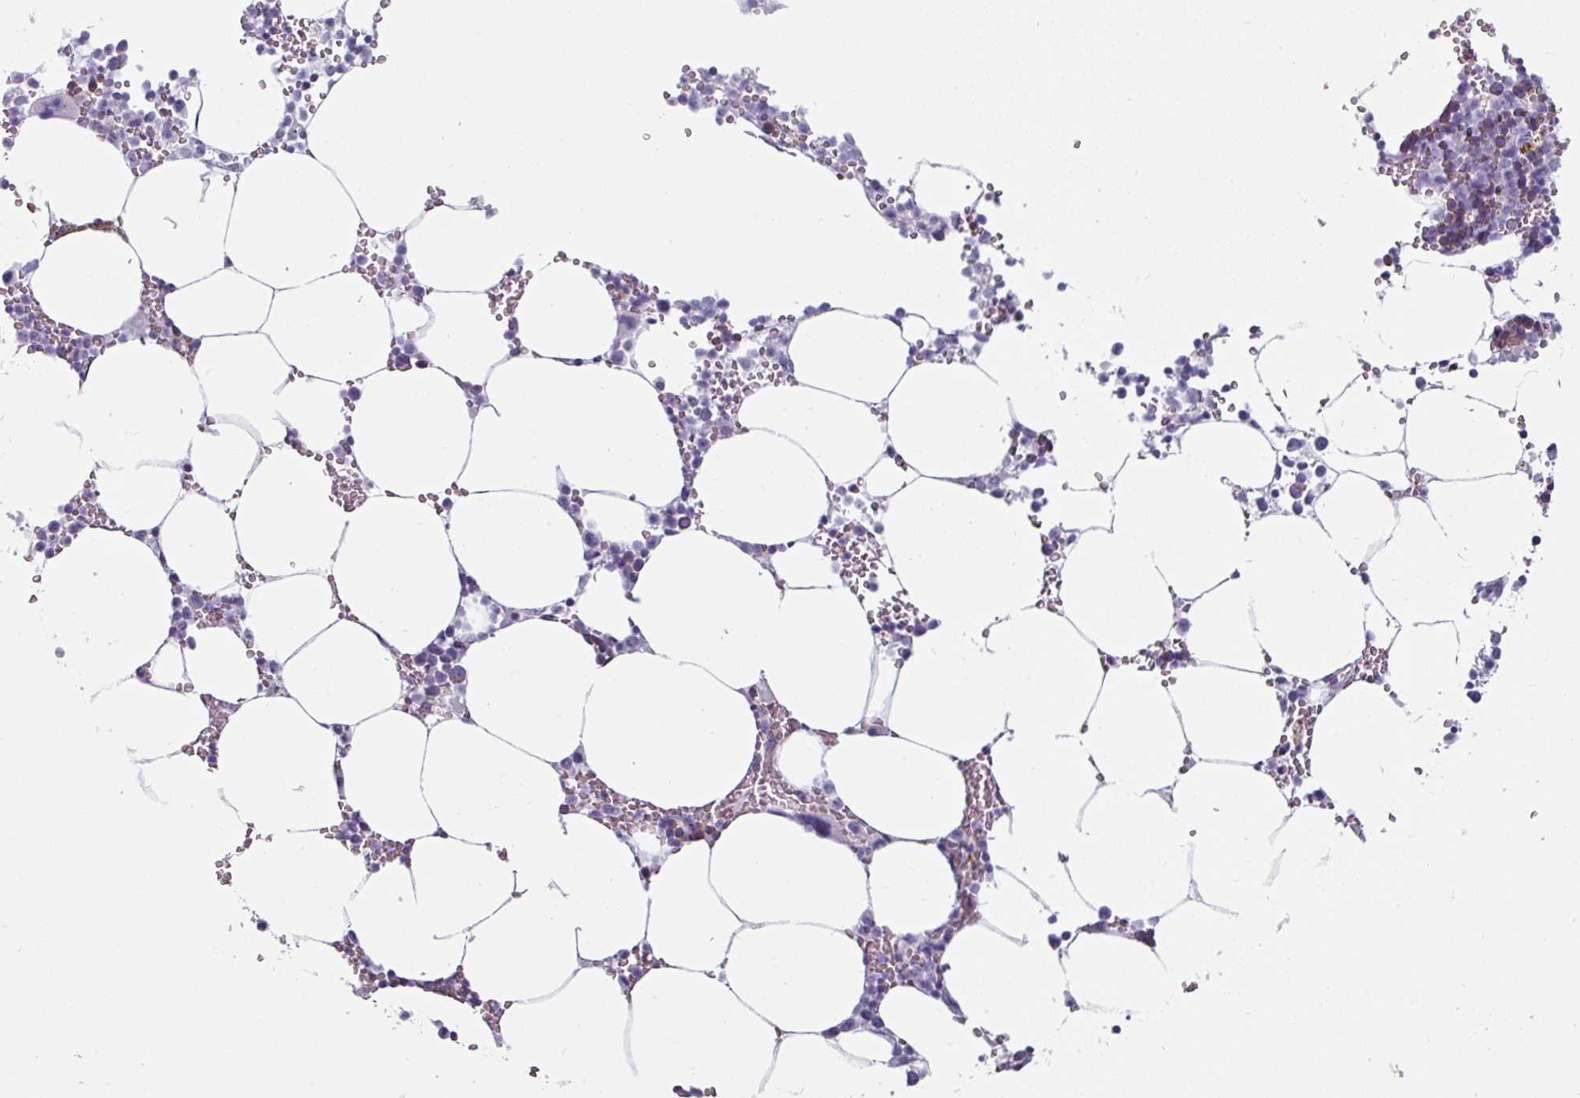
{"staining": {"intensity": "negative", "quantity": "none", "location": "none"}, "tissue": "bone marrow", "cell_type": "Hematopoietic cells", "image_type": "normal", "snomed": [{"axis": "morphology", "description": "Normal tissue, NOS"}, {"axis": "topography", "description": "Bone marrow"}], "caption": "The IHC histopathology image has no significant staining in hematopoietic cells of bone marrow. (DAB immunohistochemistry, high magnification).", "gene": "CLCA1", "patient": {"sex": "male", "age": 70}}